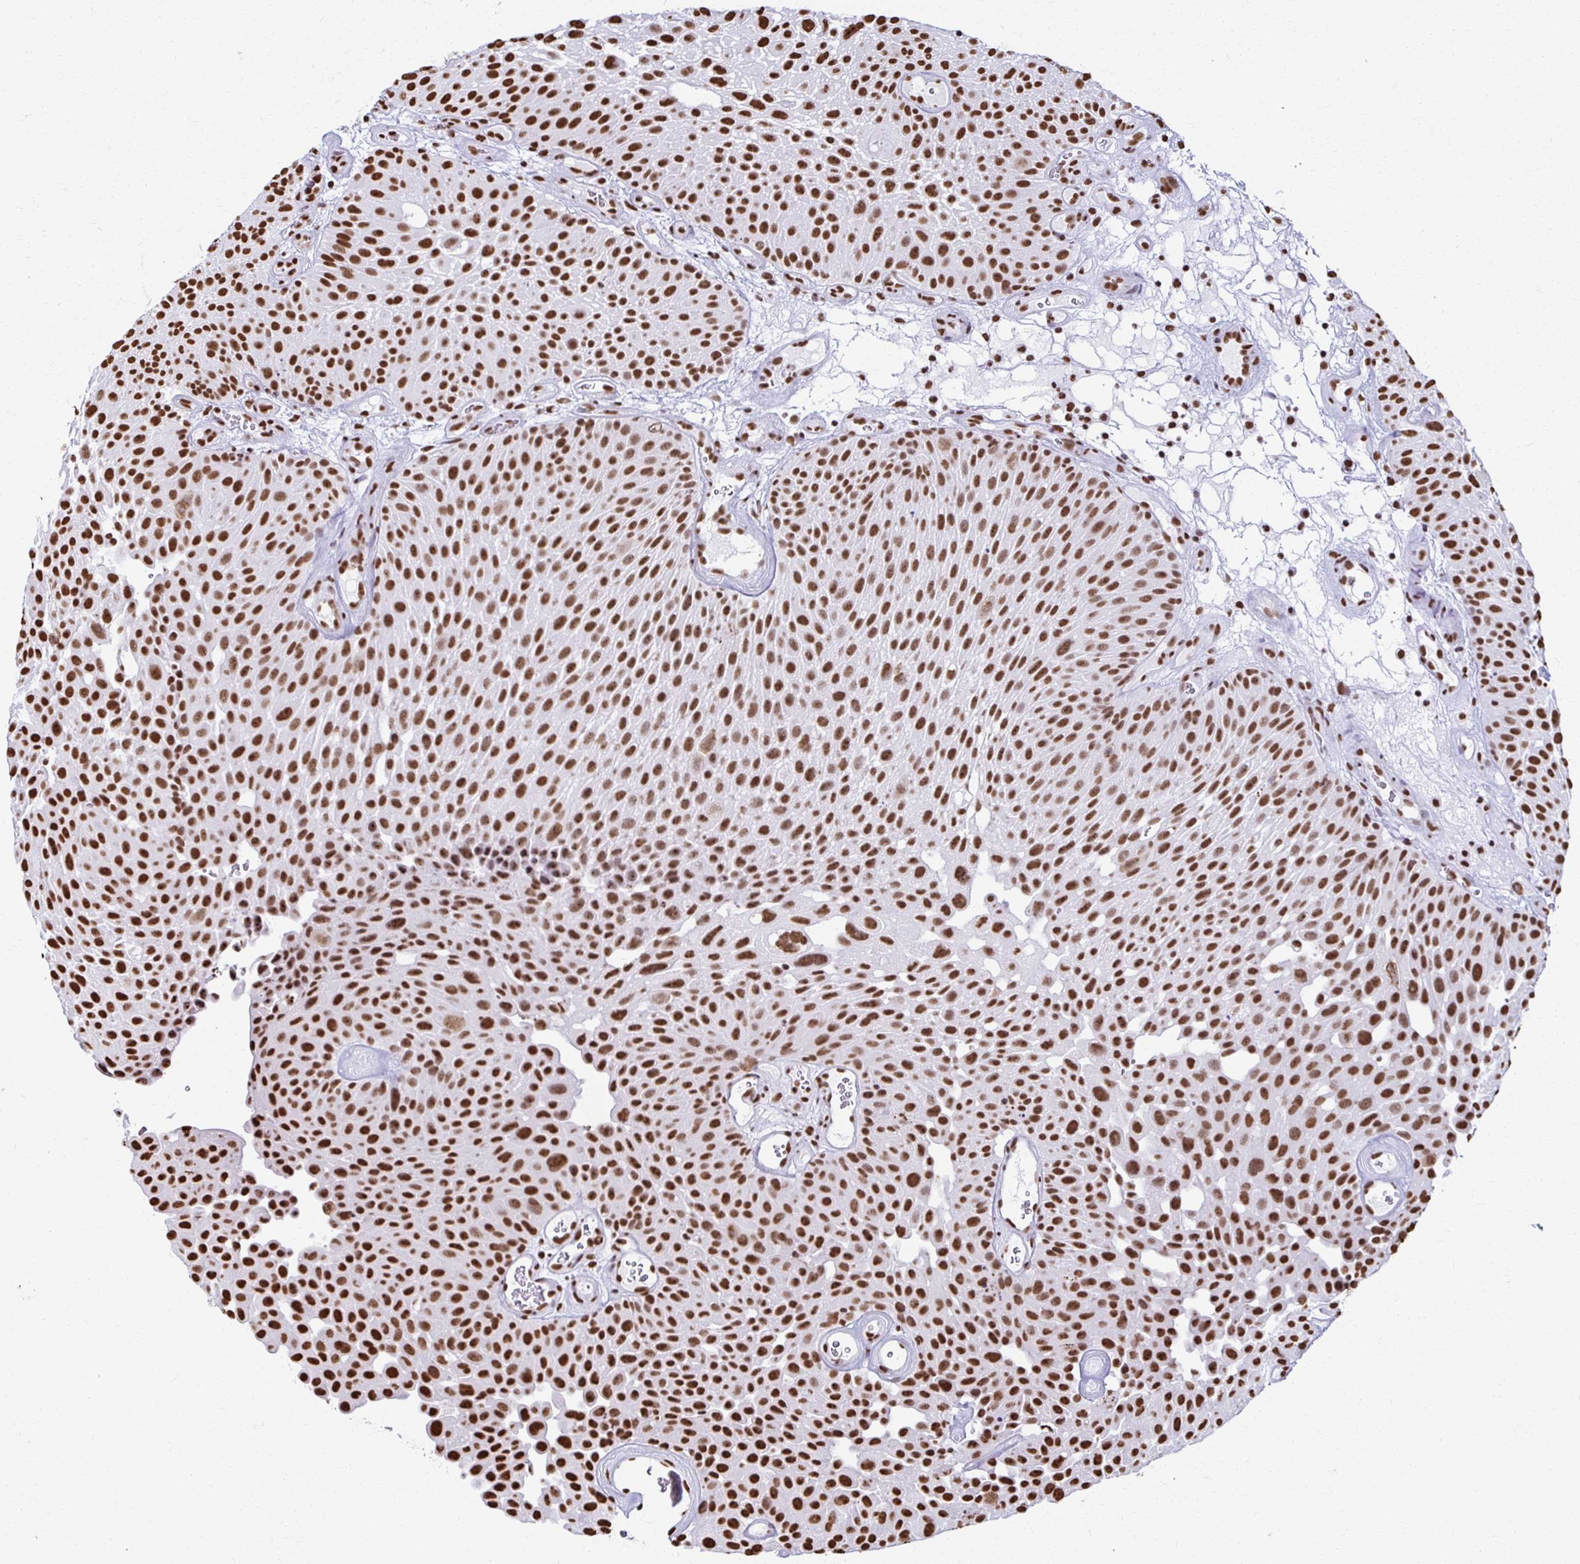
{"staining": {"intensity": "strong", "quantity": ">75%", "location": "nuclear"}, "tissue": "urothelial cancer", "cell_type": "Tumor cells", "image_type": "cancer", "snomed": [{"axis": "morphology", "description": "Urothelial carcinoma, Low grade"}, {"axis": "topography", "description": "Urinary bladder"}], "caption": "This histopathology image exhibits urothelial cancer stained with immunohistochemistry to label a protein in brown. The nuclear of tumor cells show strong positivity for the protein. Nuclei are counter-stained blue.", "gene": "NONO", "patient": {"sex": "male", "age": 72}}